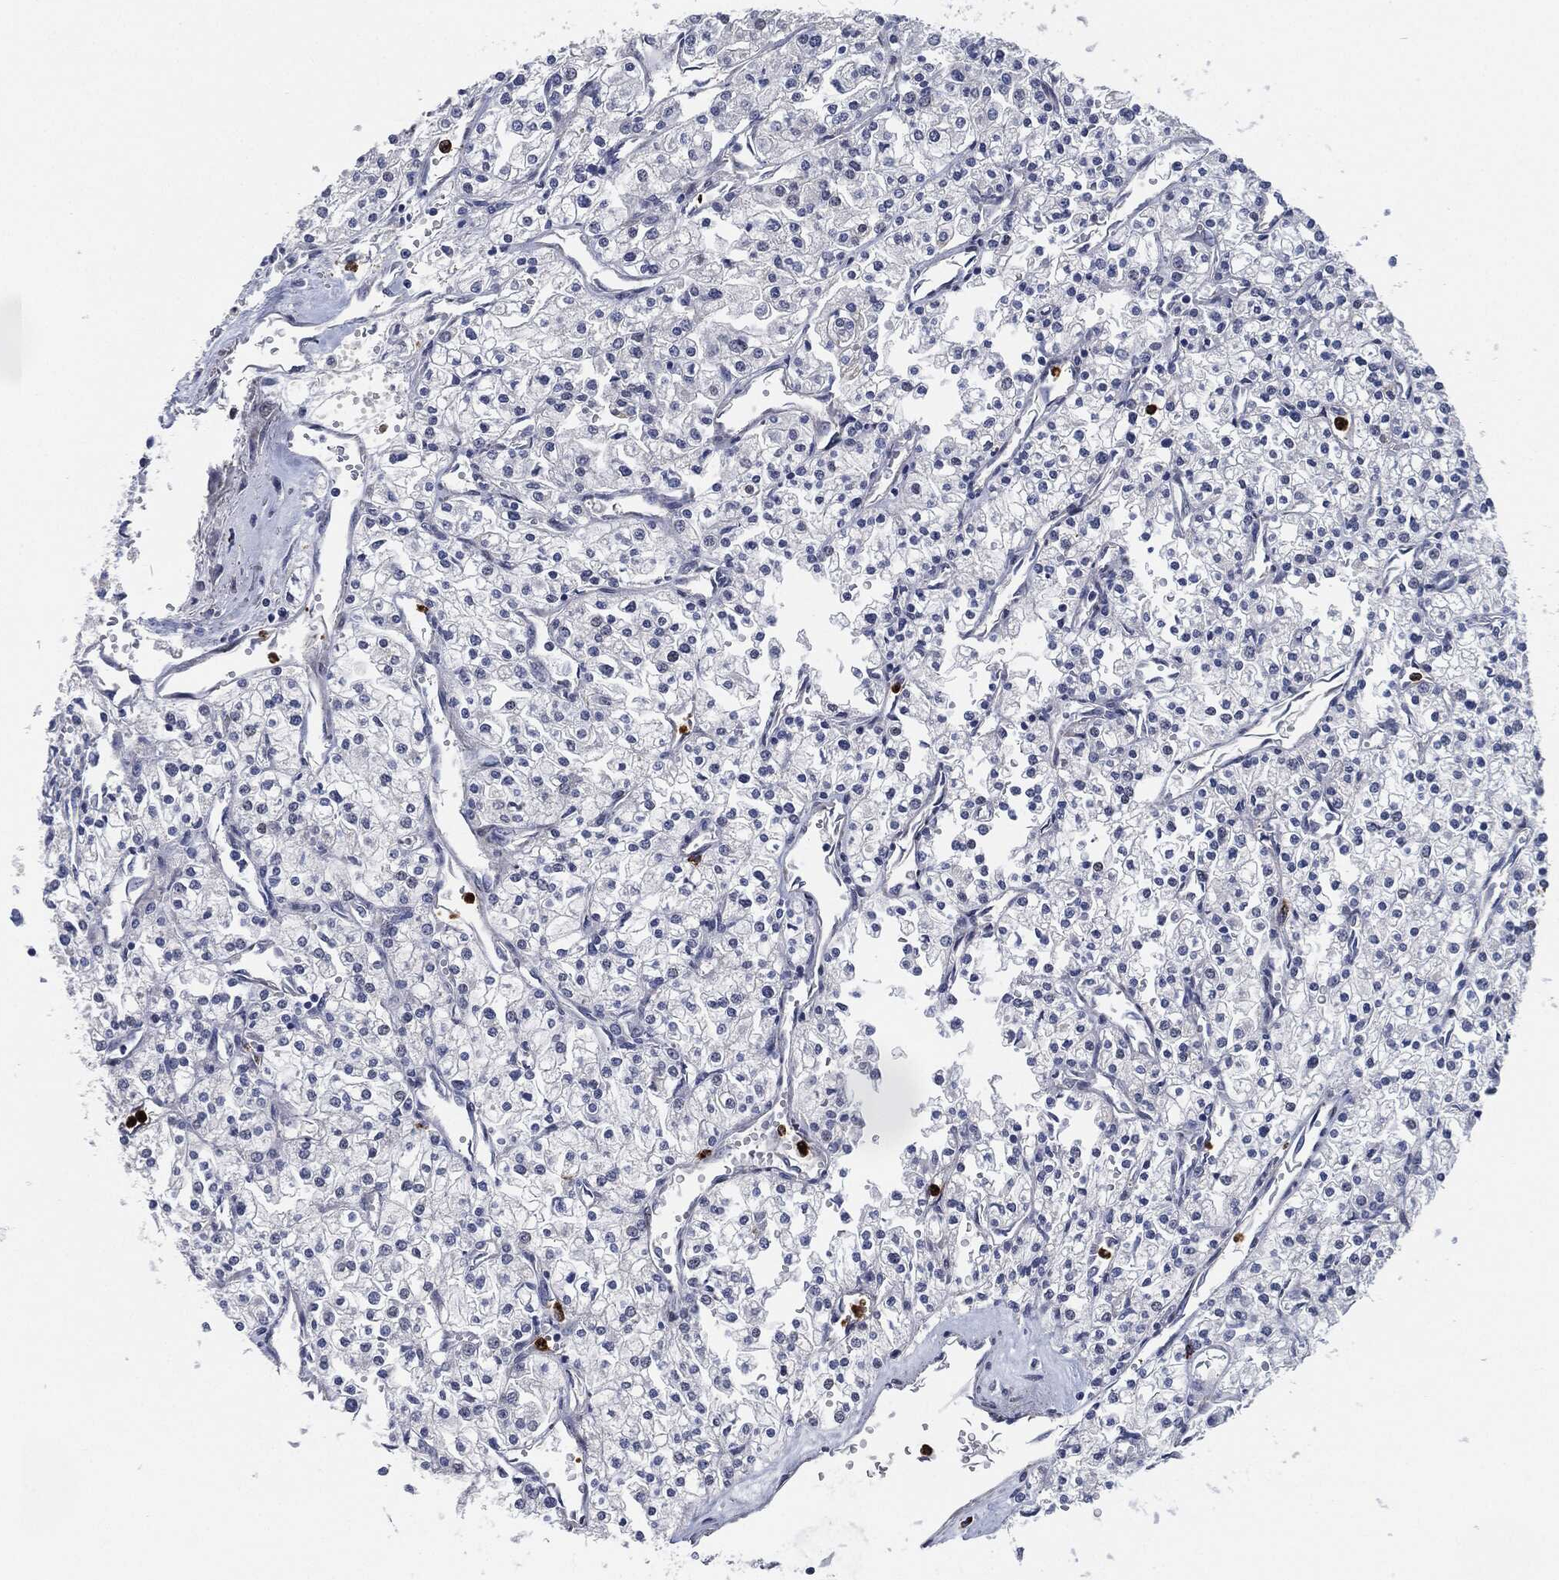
{"staining": {"intensity": "negative", "quantity": "none", "location": "none"}, "tissue": "renal cancer", "cell_type": "Tumor cells", "image_type": "cancer", "snomed": [{"axis": "morphology", "description": "Adenocarcinoma, NOS"}, {"axis": "topography", "description": "Kidney"}], "caption": "Tumor cells are negative for protein expression in human renal adenocarcinoma. (DAB immunohistochemistry (IHC) visualized using brightfield microscopy, high magnification).", "gene": "MPO", "patient": {"sex": "male", "age": 80}}